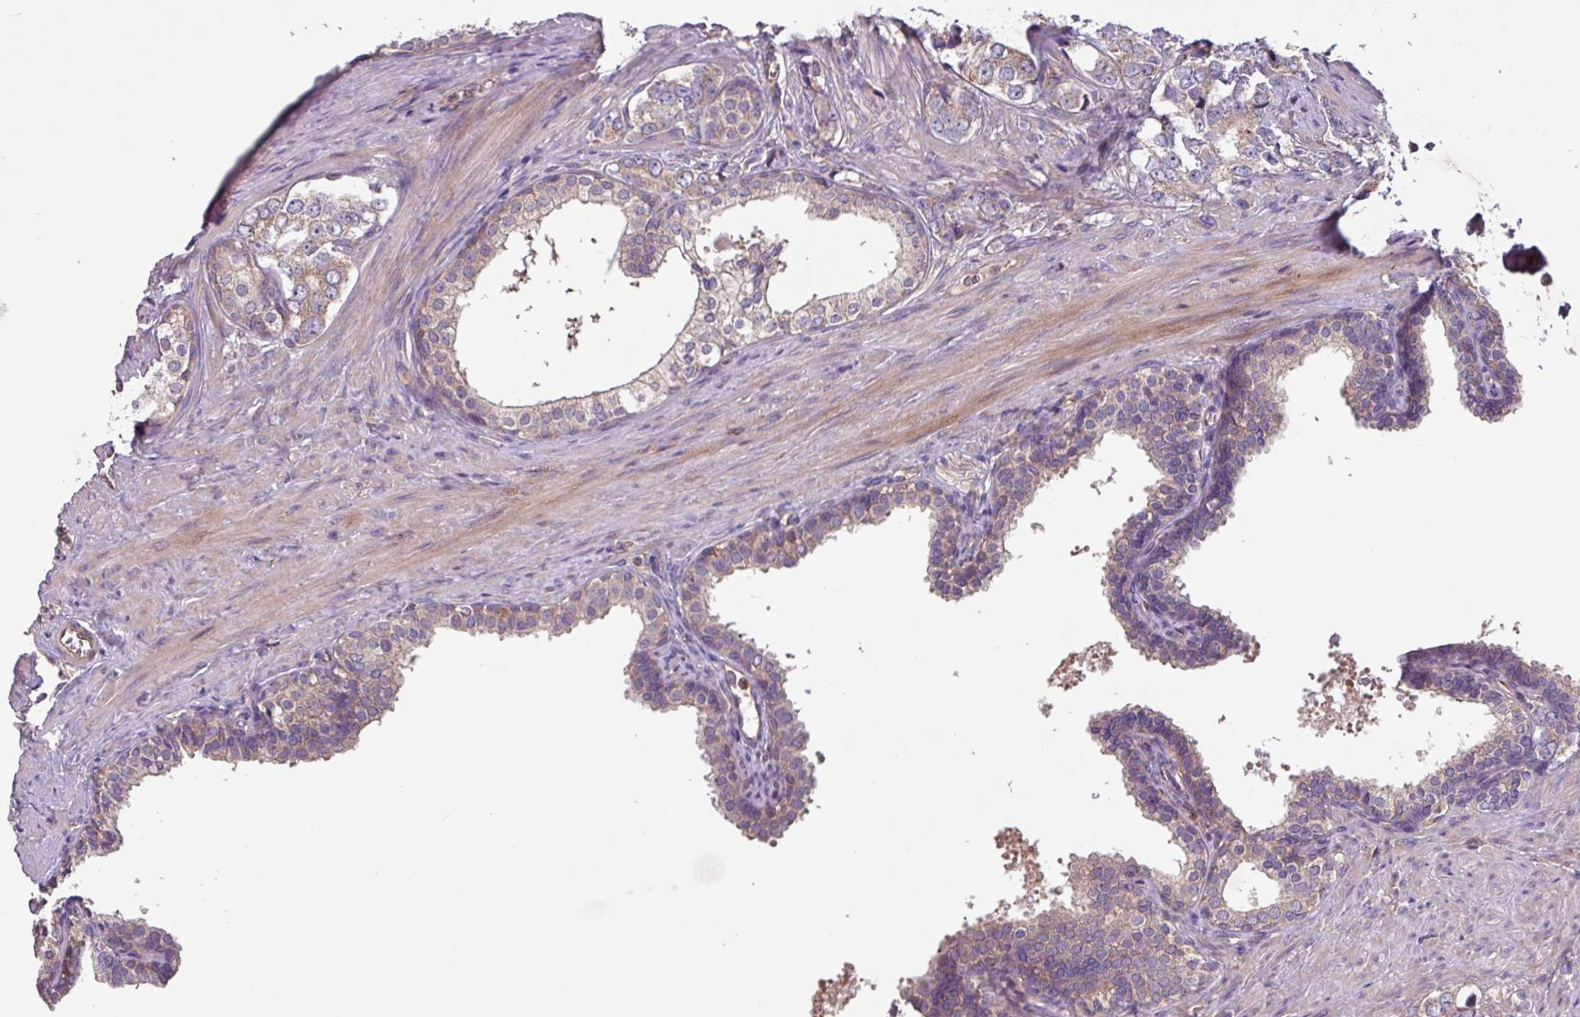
{"staining": {"intensity": "weak", "quantity": "<25%", "location": "cytoplasmic/membranous"}, "tissue": "prostate cancer", "cell_type": "Tumor cells", "image_type": "cancer", "snomed": [{"axis": "morphology", "description": "Adenocarcinoma, High grade"}, {"axis": "topography", "description": "Prostate"}], "caption": "A histopathology image of prostate cancer (adenocarcinoma (high-grade)) stained for a protein exhibits no brown staining in tumor cells.", "gene": "PTPRQ", "patient": {"sex": "male", "age": 66}}